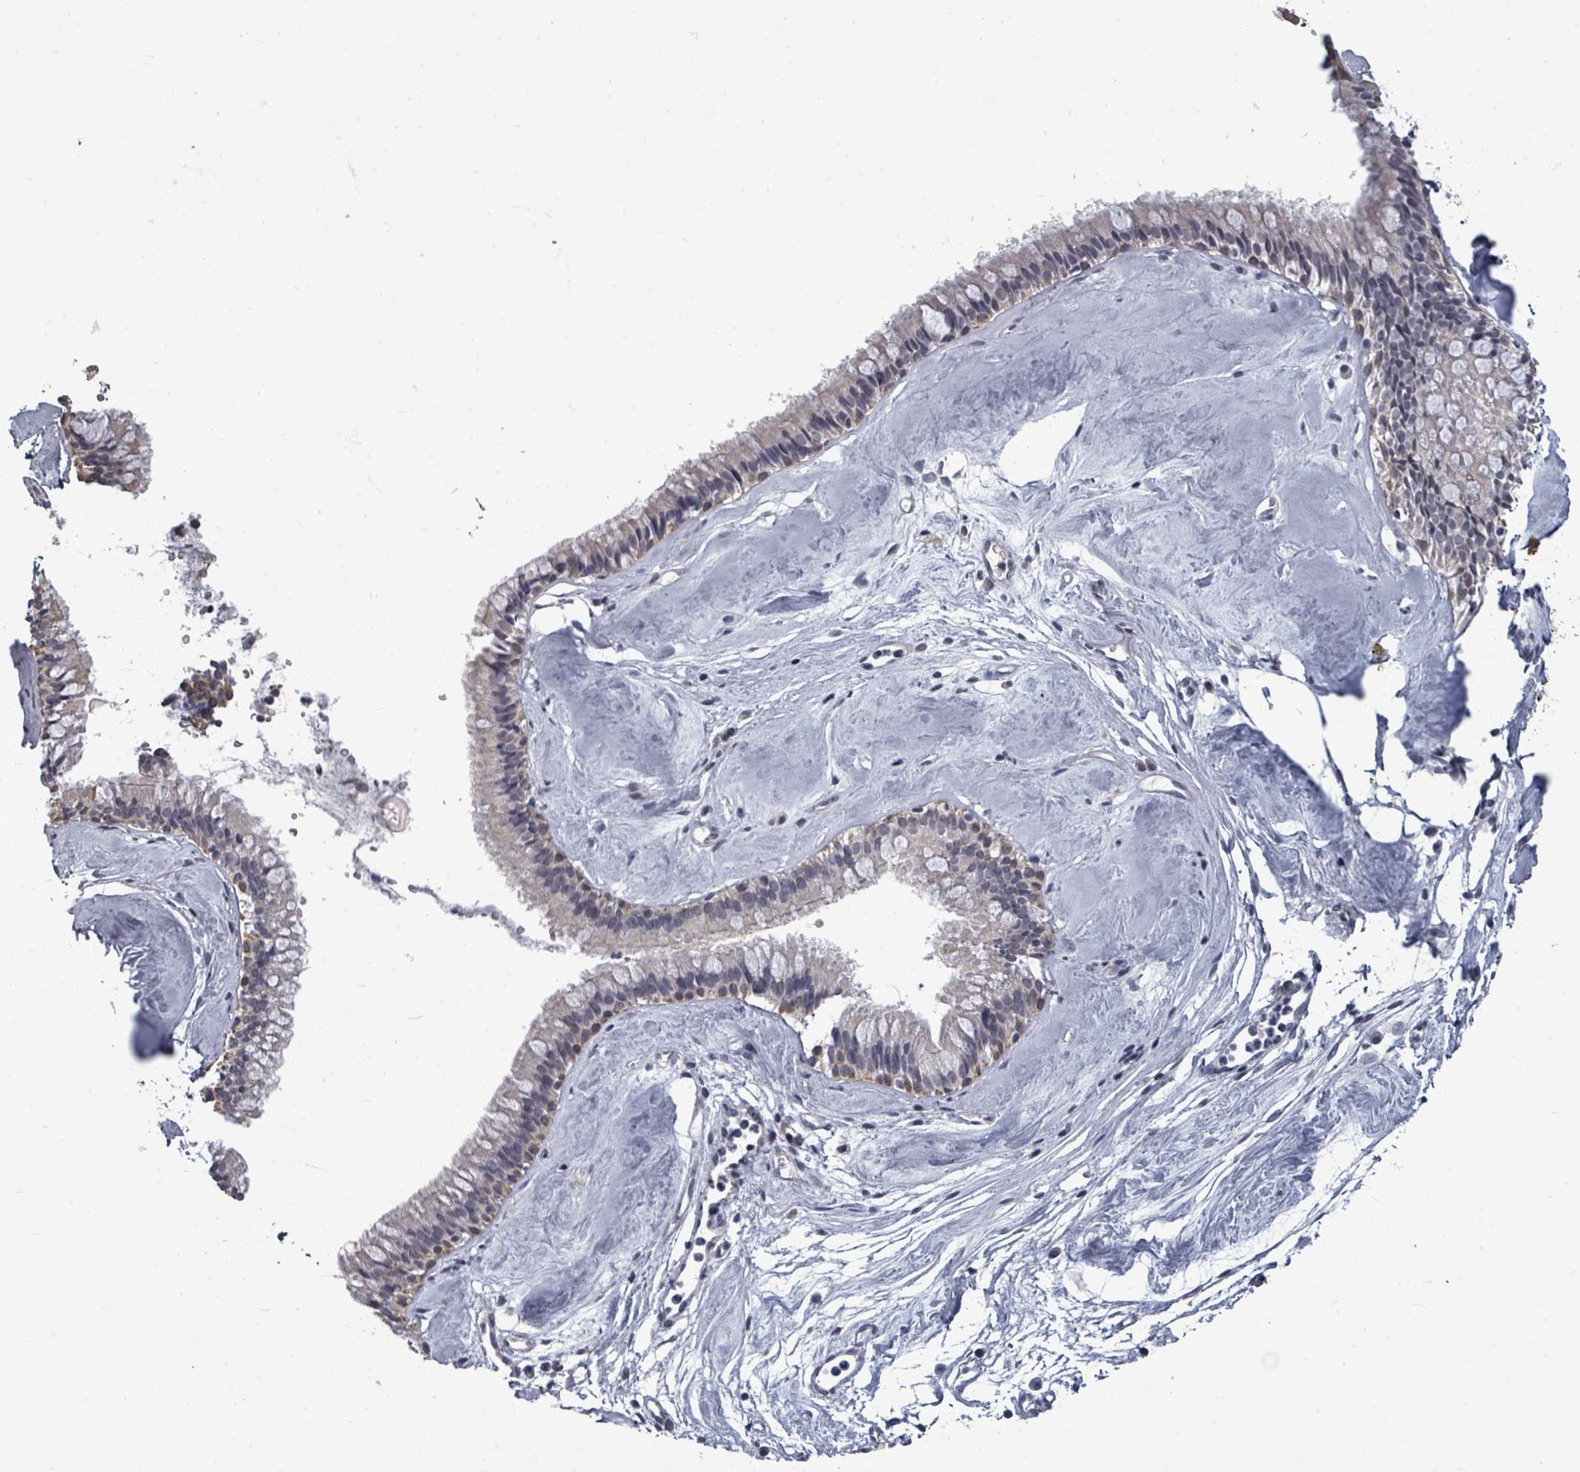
{"staining": {"intensity": "weak", "quantity": "25%-75%", "location": "cytoplasmic/membranous"}, "tissue": "nasopharynx", "cell_type": "Respiratory epithelial cells", "image_type": "normal", "snomed": [{"axis": "morphology", "description": "Normal tissue, NOS"}, {"axis": "topography", "description": "Nasopharynx"}], "caption": "Benign nasopharynx was stained to show a protein in brown. There is low levels of weak cytoplasmic/membranous staining in about 25%-75% of respiratory epithelial cells. (DAB (3,3'-diaminobenzidine) IHC with brightfield microscopy, high magnification).", "gene": "ASB12", "patient": {"sex": "male", "age": 65}}